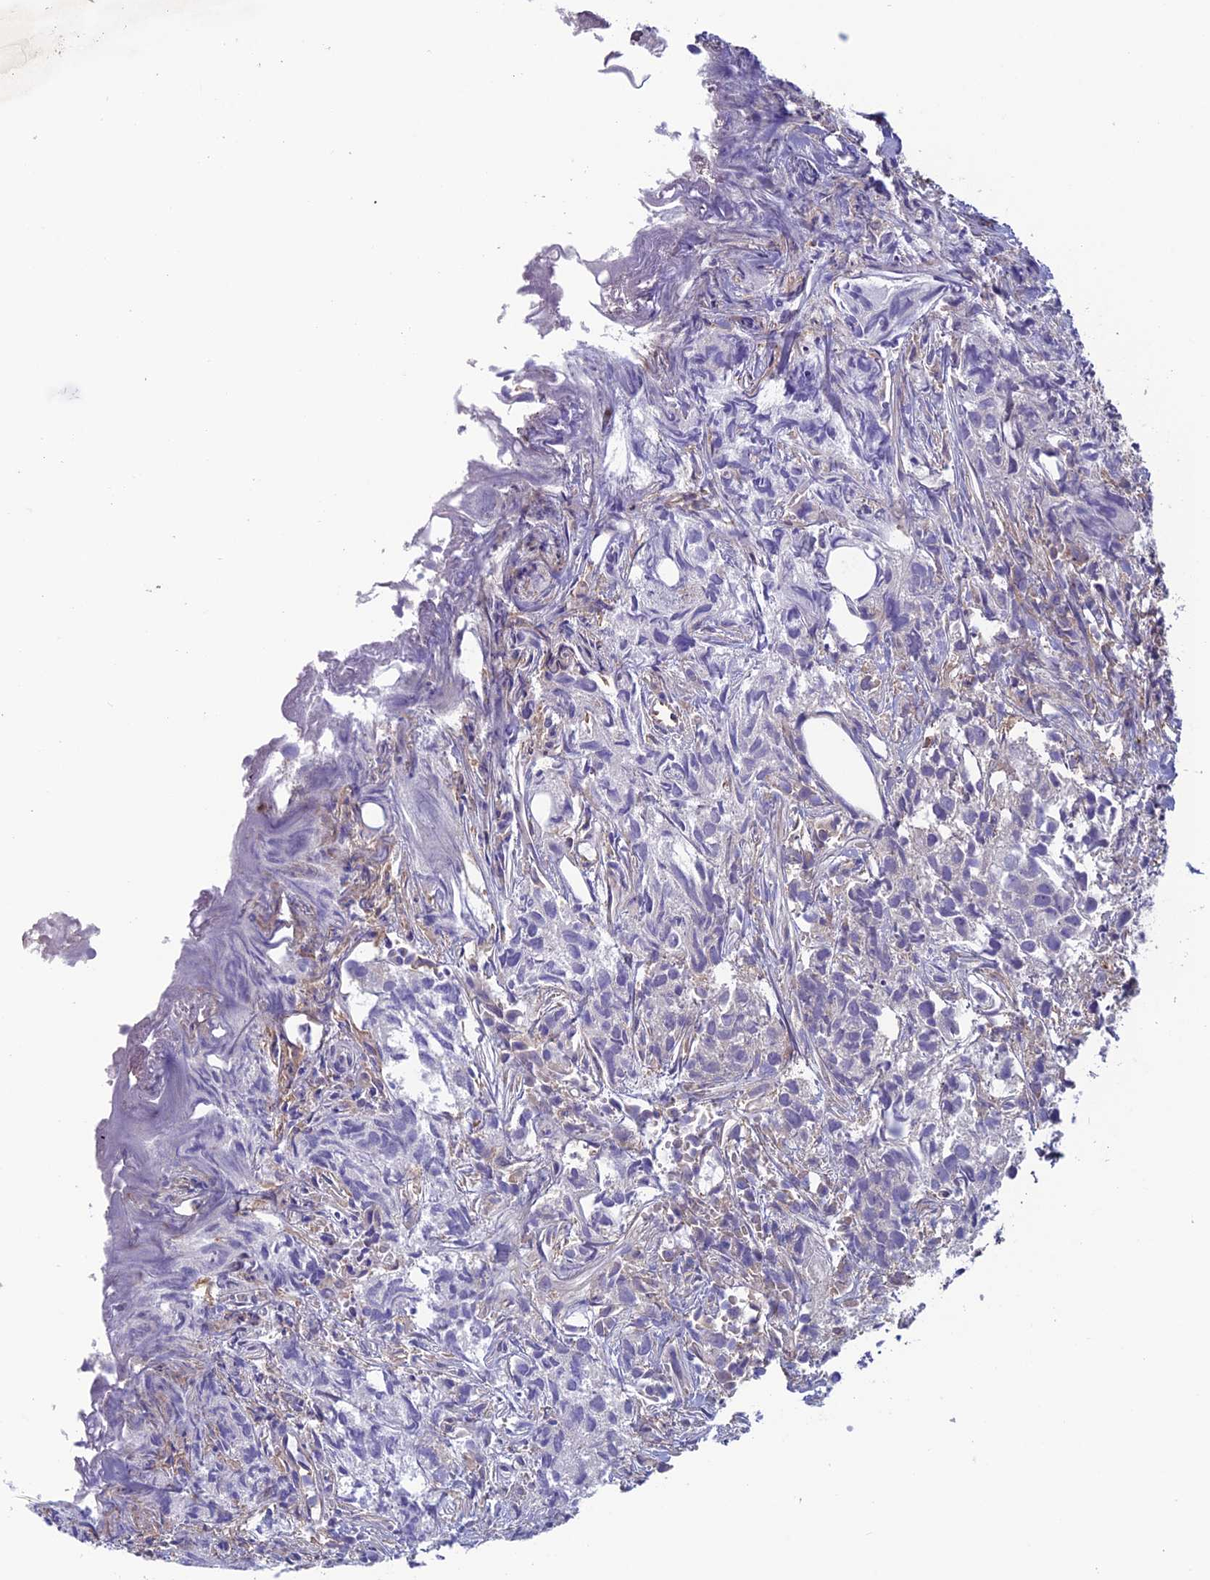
{"staining": {"intensity": "negative", "quantity": "none", "location": "none"}, "tissue": "urothelial cancer", "cell_type": "Tumor cells", "image_type": "cancer", "snomed": [{"axis": "morphology", "description": "Urothelial carcinoma, High grade"}, {"axis": "topography", "description": "Urinary bladder"}], "caption": "Tumor cells show no significant positivity in urothelial cancer.", "gene": "MAST2", "patient": {"sex": "female", "age": 75}}